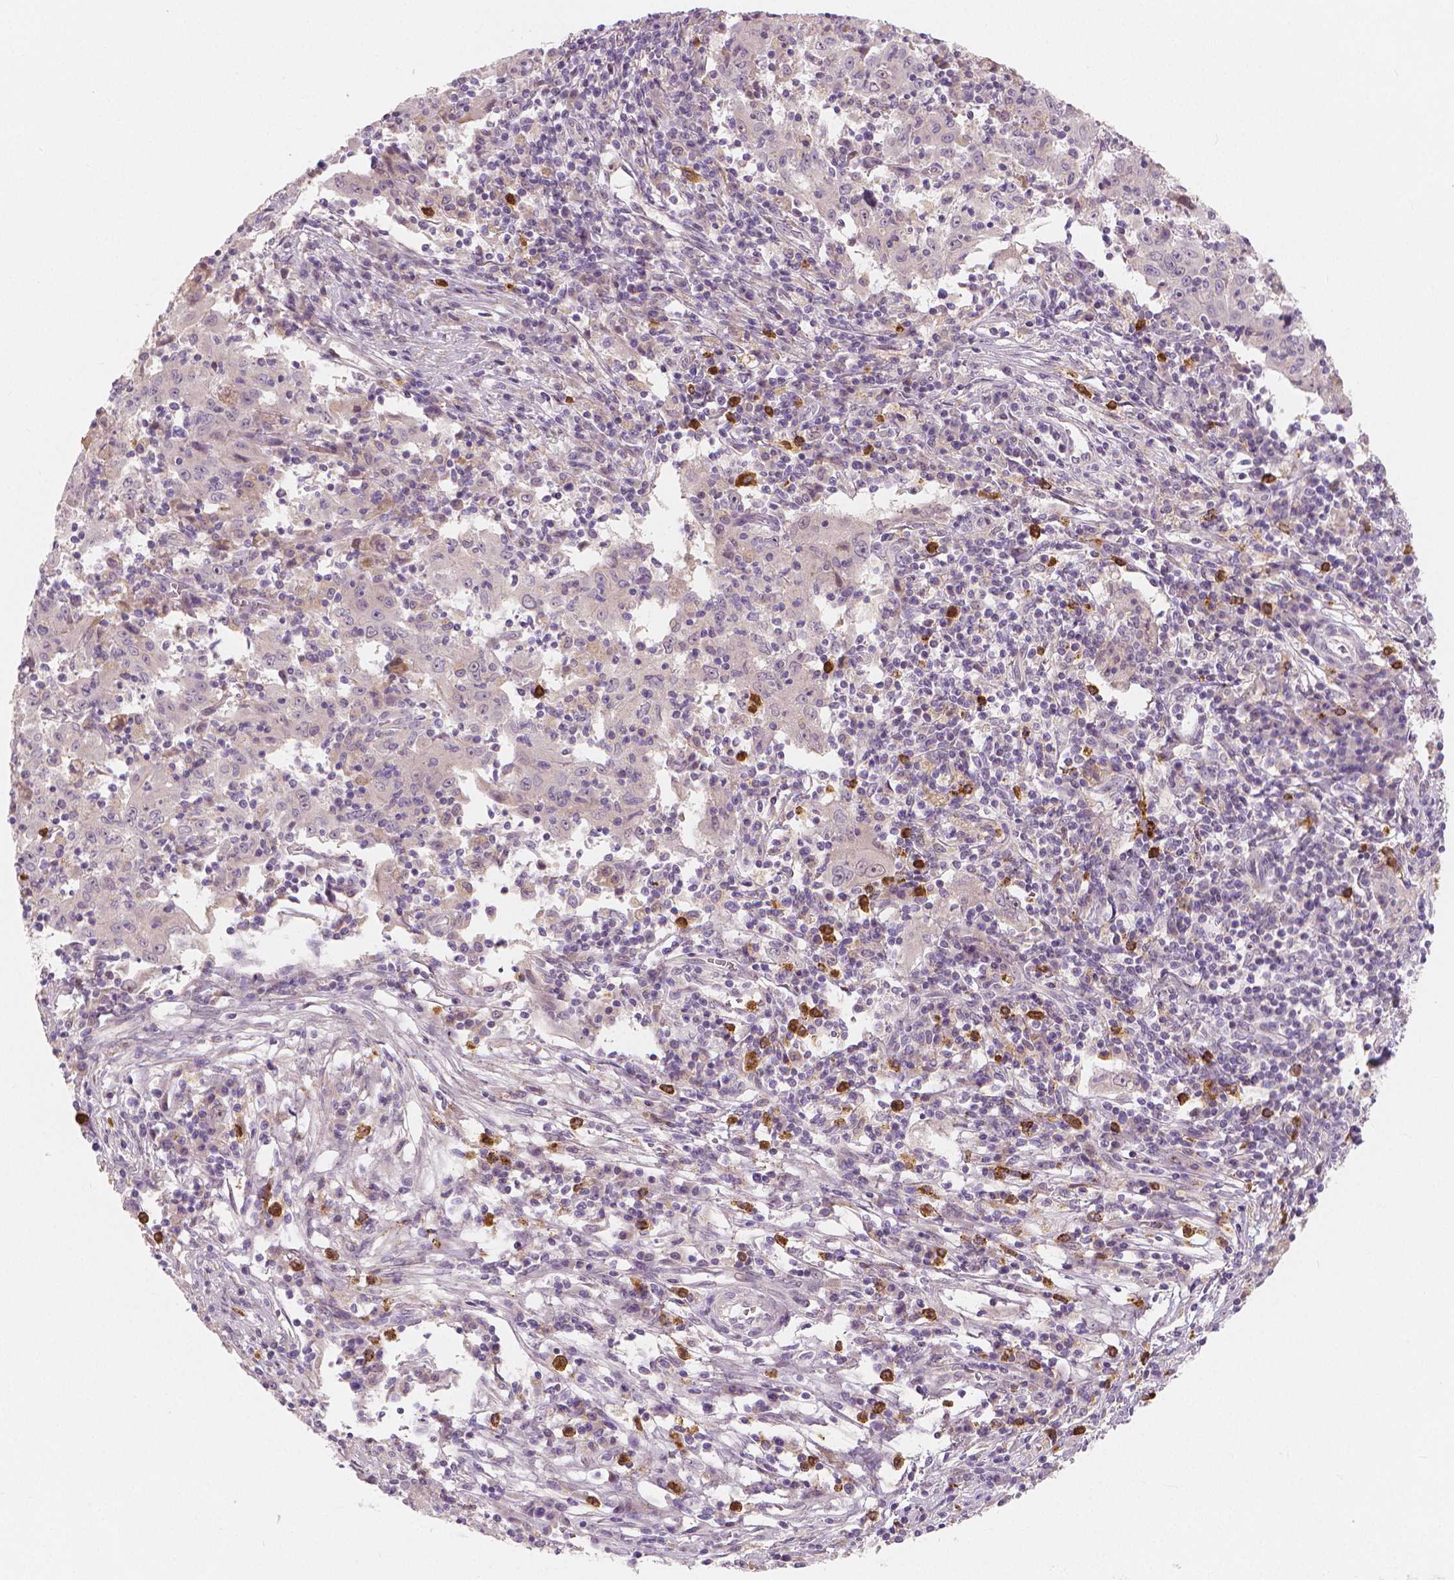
{"staining": {"intensity": "negative", "quantity": "none", "location": "none"}, "tissue": "pancreatic cancer", "cell_type": "Tumor cells", "image_type": "cancer", "snomed": [{"axis": "morphology", "description": "Adenocarcinoma, NOS"}, {"axis": "topography", "description": "Pancreas"}], "caption": "Immunohistochemistry (IHC) of human adenocarcinoma (pancreatic) reveals no expression in tumor cells.", "gene": "RNASE7", "patient": {"sex": "male", "age": 63}}